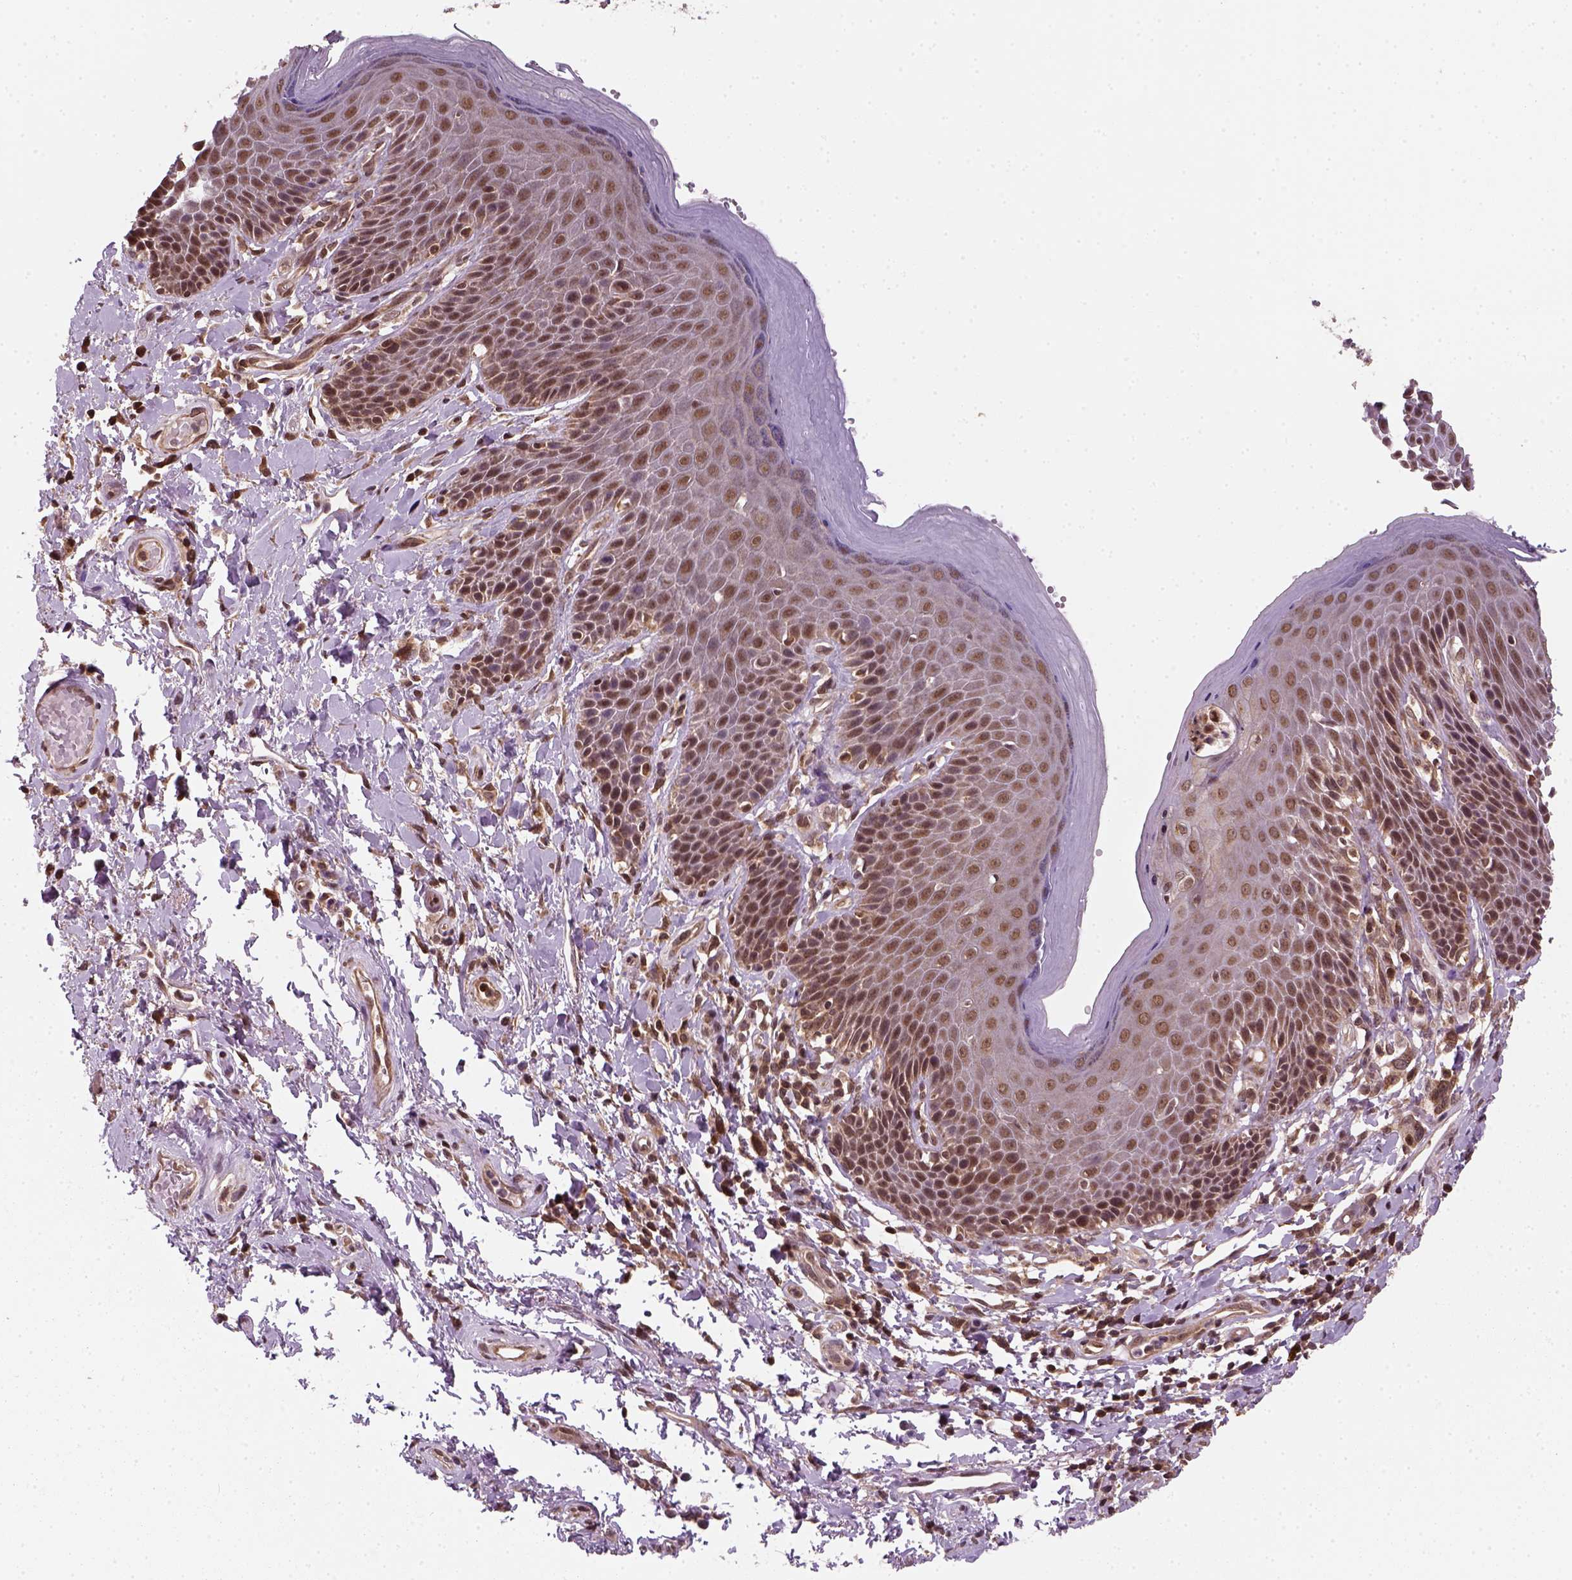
{"staining": {"intensity": "moderate", "quantity": ">75%", "location": "cytoplasmic/membranous,nuclear"}, "tissue": "skin", "cell_type": "Epidermal cells", "image_type": "normal", "snomed": [{"axis": "morphology", "description": "Normal tissue, NOS"}, {"axis": "topography", "description": "Anal"}, {"axis": "topography", "description": "Peripheral nerve tissue"}], "caption": "This micrograph demonstrates immunohistochemistry (IHC) staining of unremarkable skin, with medium moderate cytoplasmic/membranous,nuclear positivity in approximately >75% of epidermal cells.", "gene": "NUDT9", "patient": {"sex": "male", "age": 51}}